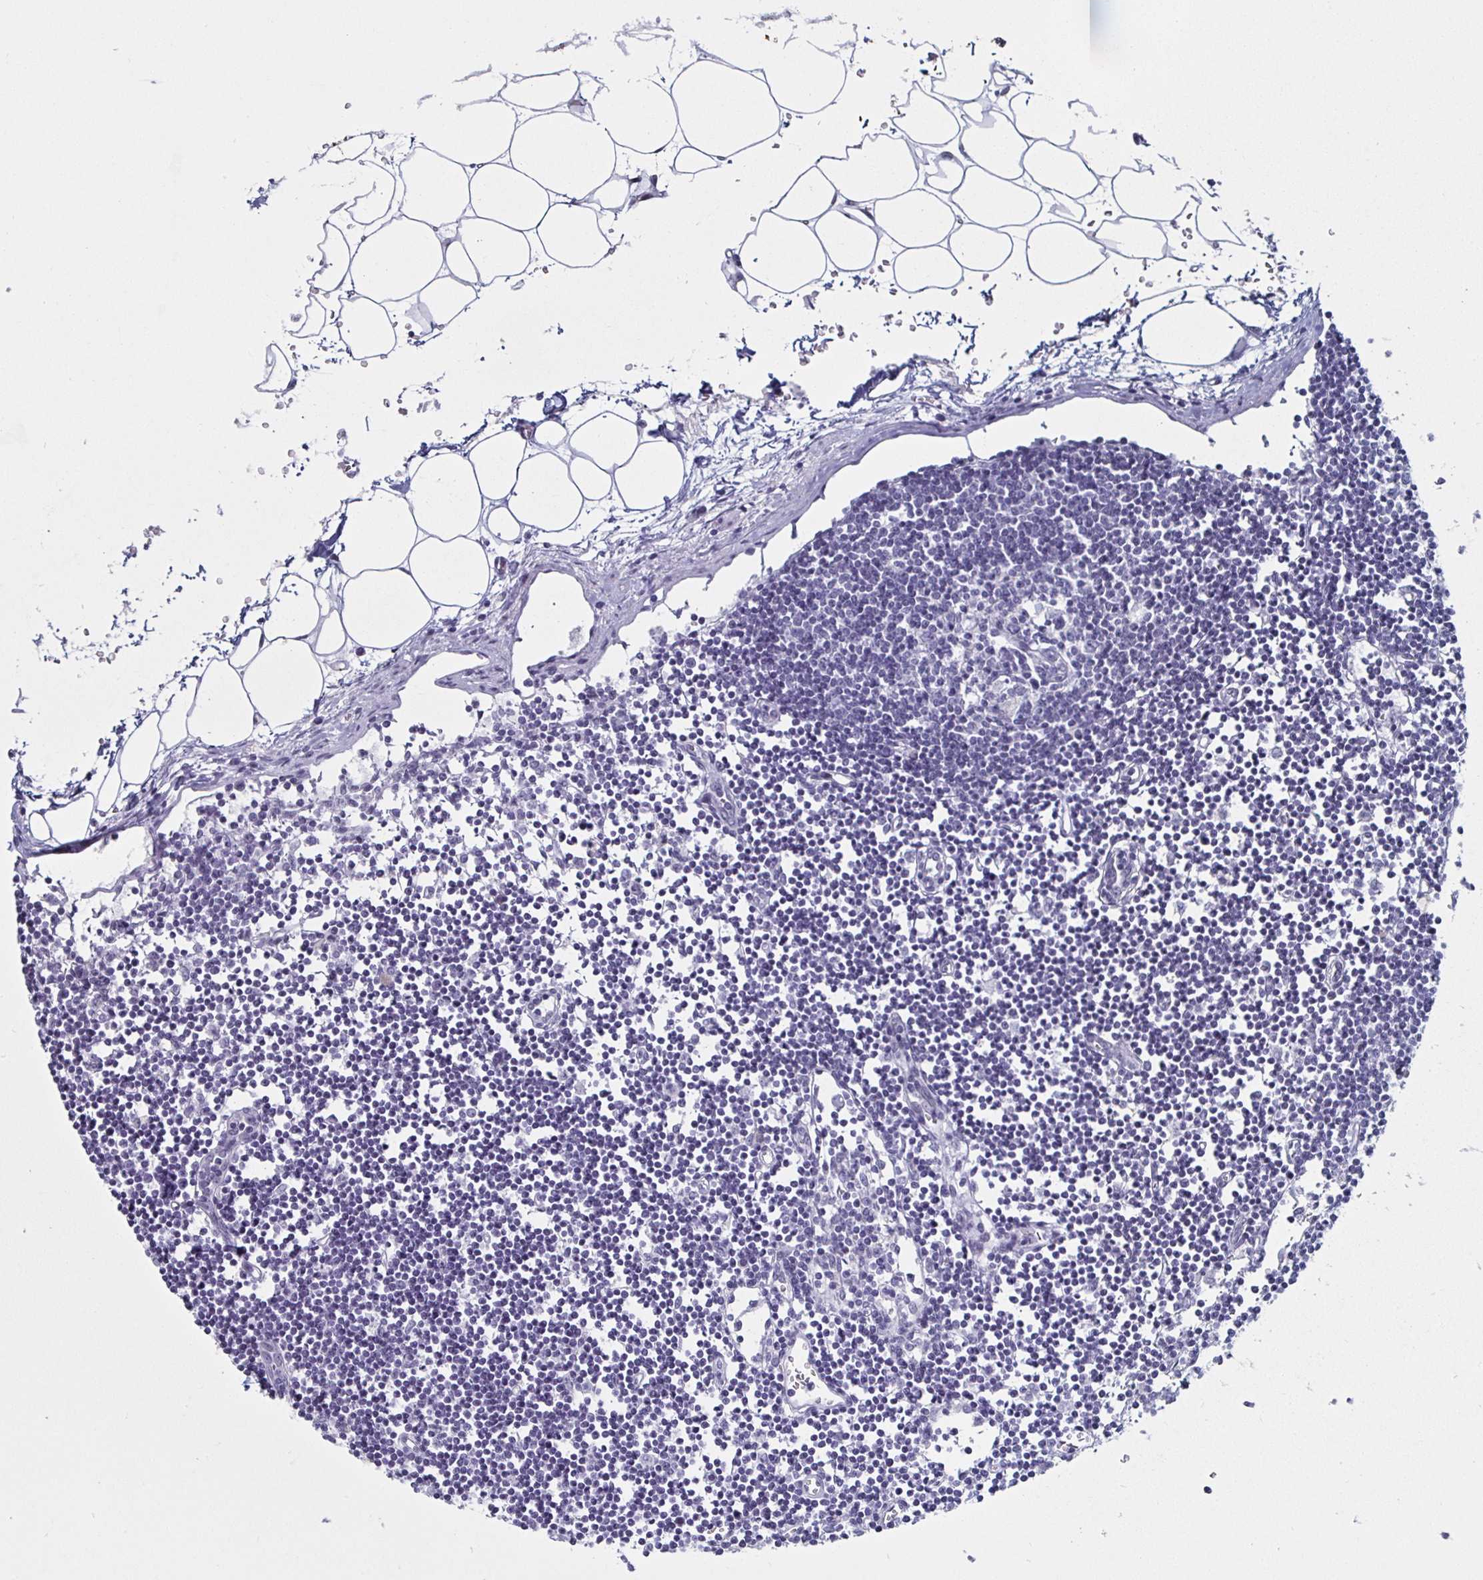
{"staining": {"intensity": "negative", "quantity": "none", "location": "none"}, "tissue": "lymph node", "cell_type": "Germinal center cells", "image_type": "normal", "snomed": [{"axis": "morphology", "description": "Normal tissue, NOS"}, {"axis": "topography", "description": "Lymph node"}], "caption": "Germinal center cells show no significant expression in normal lymph node. (IHC, brightfield microscopy, high magnification).", "gene": "KRT4", "patient": {"sex": "female", "age": 65}}